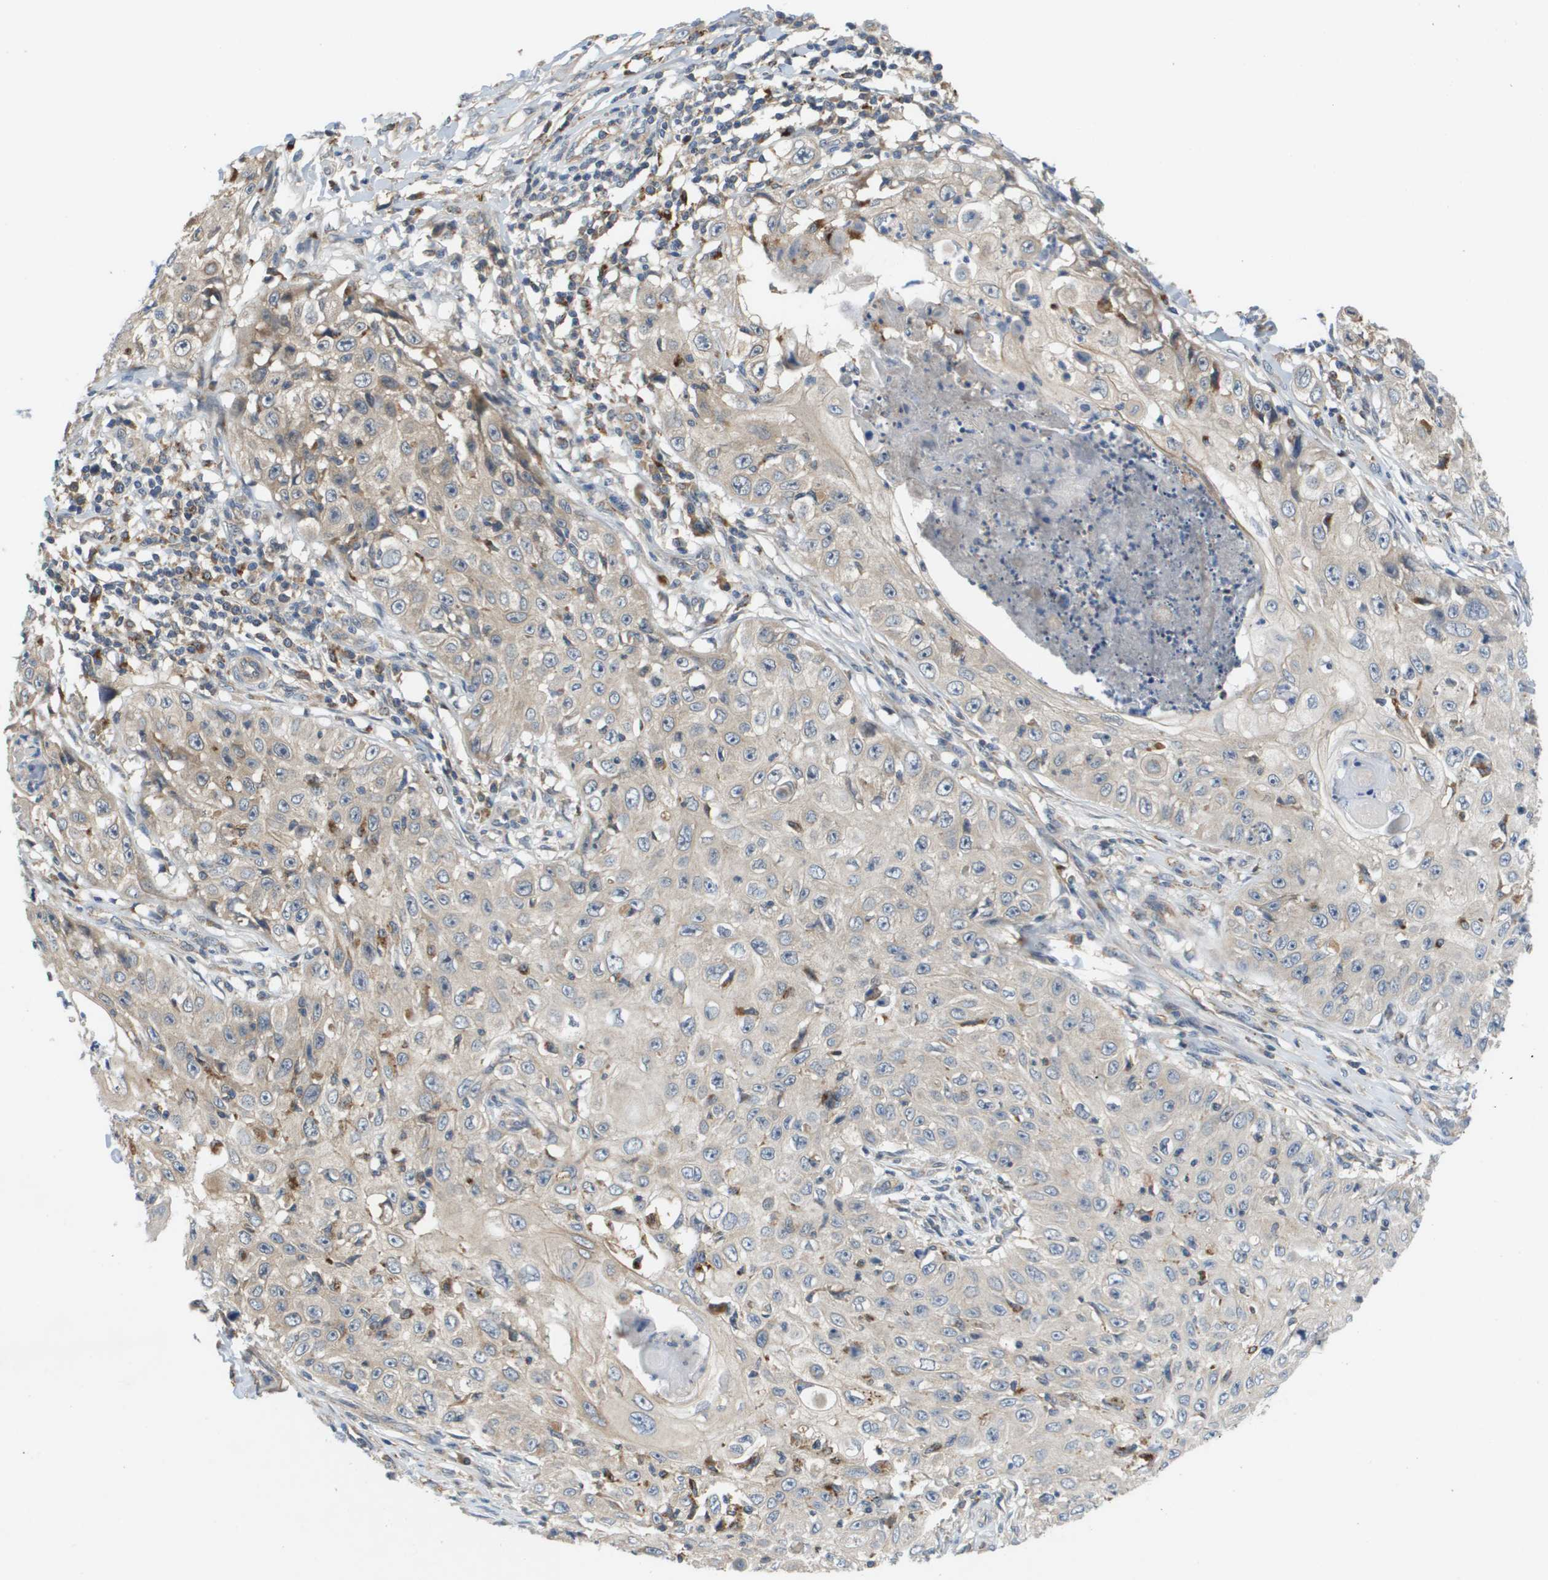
{"staining": {"intensity": "weak", "quantity": "<25%", "location": "cytoplasmic/membranous"}, "tissue": "skin cancer", "cell_type": "Tumor cells", "image_type": "cancer", "snomed": [{"axis": "morphology", "description": "Squamous cell carcinoma, NOS"}, {"axis": "topography", "description": "Skin"}], "caption": "This is a micrograph of IHC staining of skin squamous cell carcinoma, which shows no staining in tumor cells.", "gene": "SLC25A20", "patient": {"sex": "male", "age": 86}}